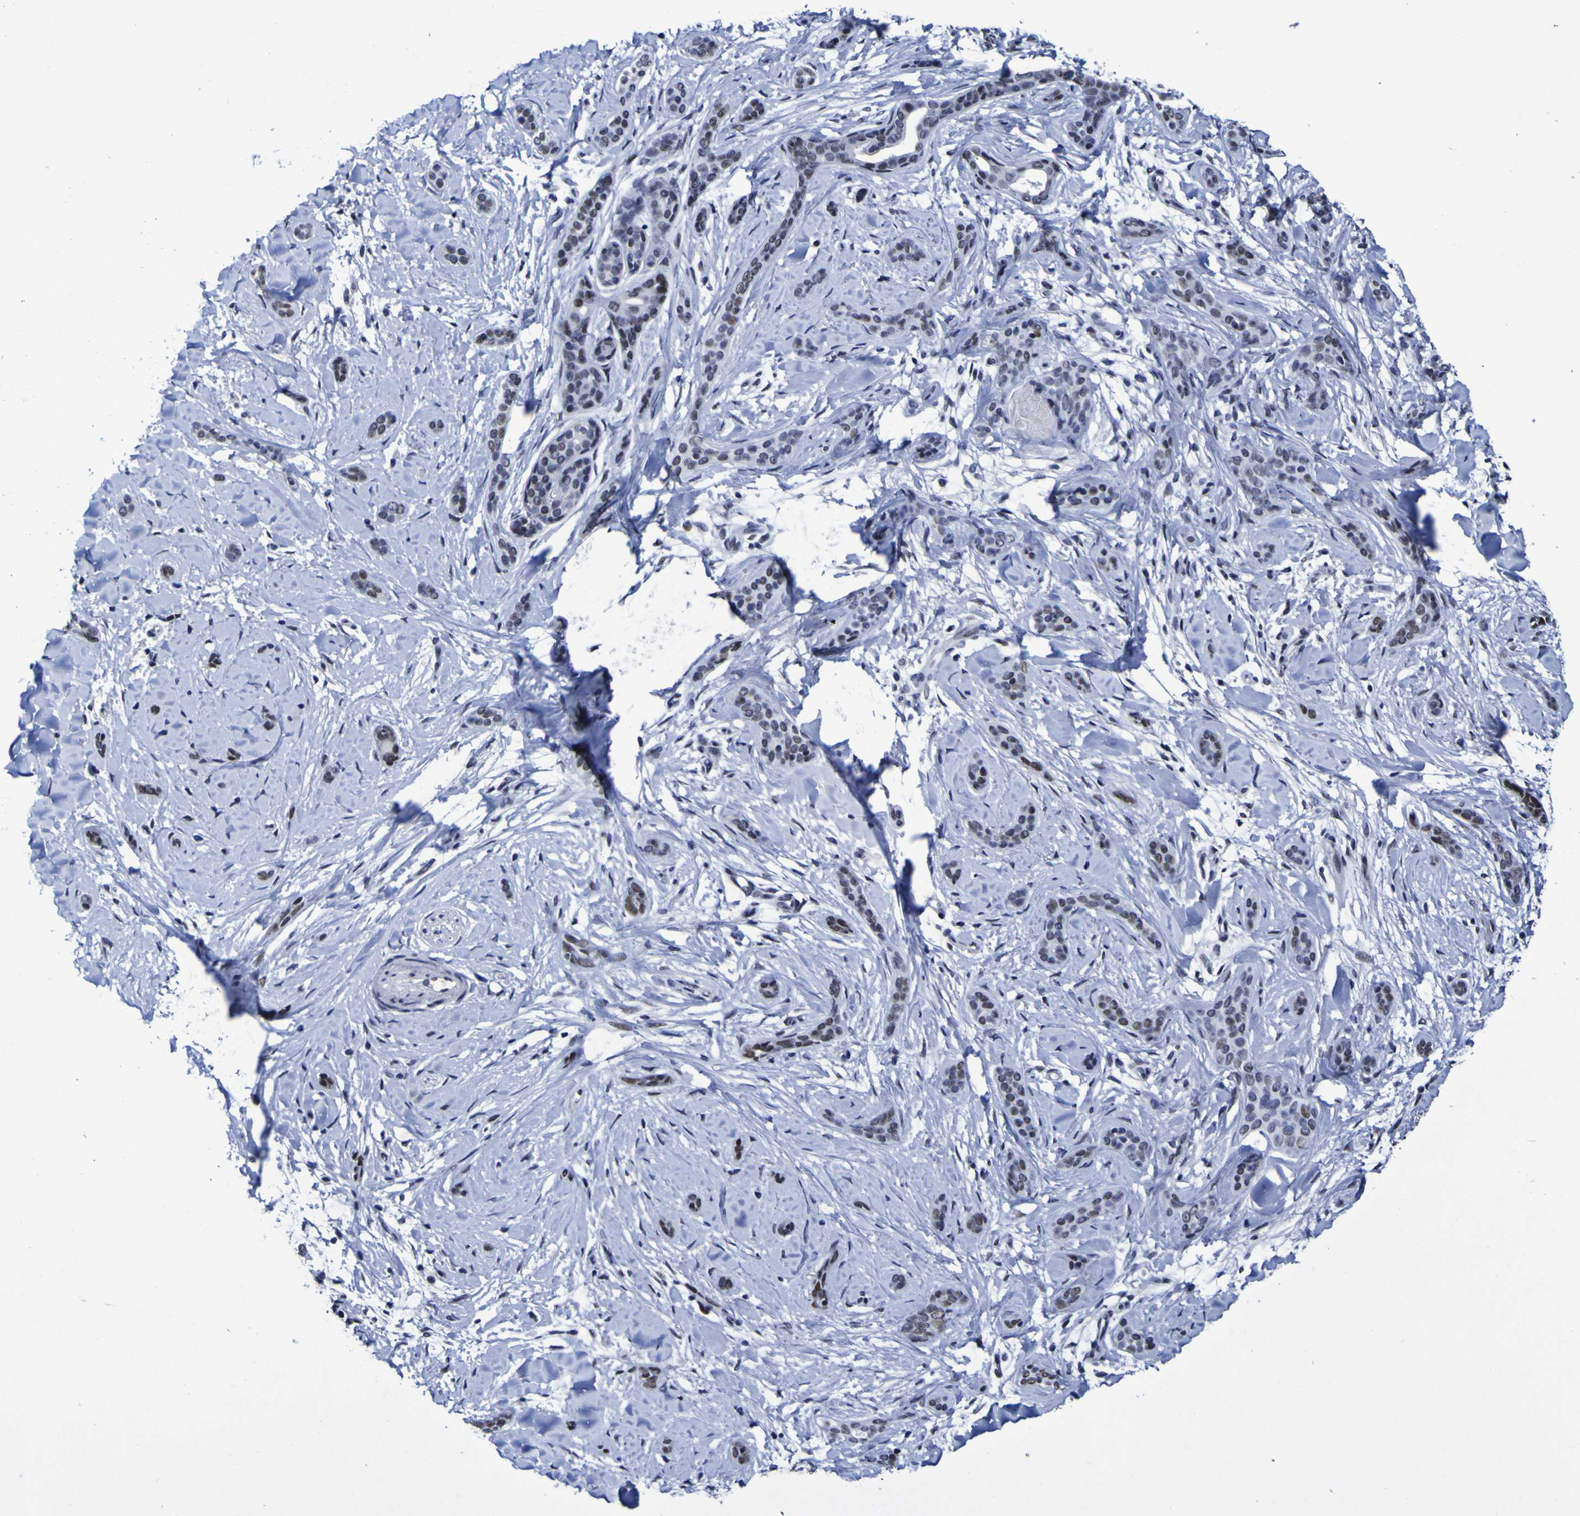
{"staining": {"intensity": "weak", "quantity": "25%-75%", "location": "nuclear"}, "tissue": "skin cancer", "cell_type": "Tumor cells", "image_type": "cancer", "snomed": [{"axis": "morphology", "description": "Basal cell carcinoma"}, {"axis": "morphology", "description": "Adnexal tumor, benign"}, {"axis": "topography", "description": "Skin"}], "caption": "Skin cancer (basal cell carcinoma) stained for a protein (brown) shows weak nuclear positive positivity in about 25%-75% of tumor cells.", "gene": "MBD3", "patient": {"sex": "female", "age": 42}}